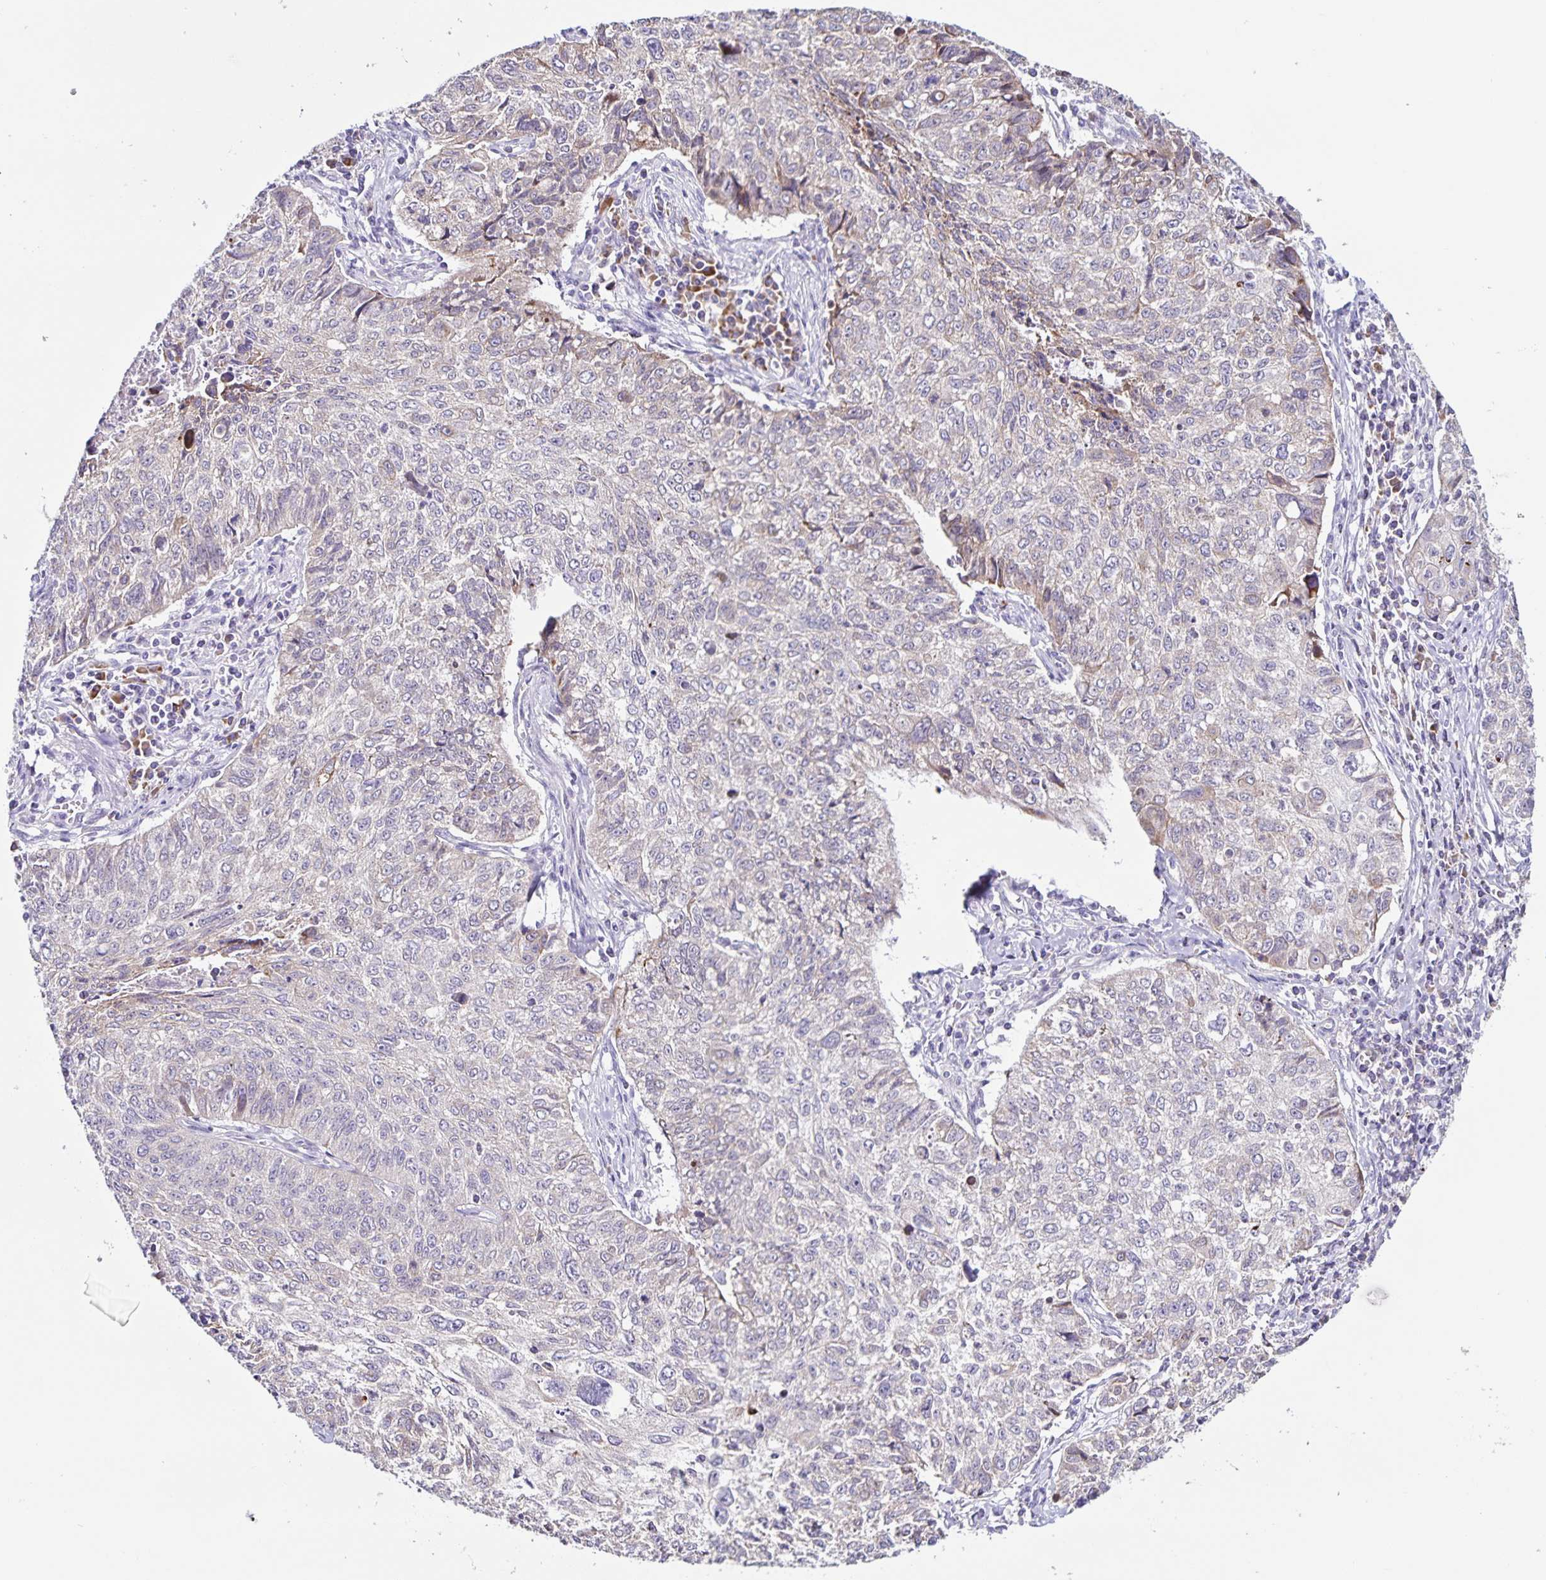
{"staining": {"intensity": "weak", "quantity": "<25%", "location": "cytoplasmic/membranous"}, "tissue": "lung cancer", "cell_type": "Tumor cells", "image_type": "cancer", "snomed": [{"axis": "morphology", "description": "Normal morphology"}, {"axis": "morphology", "description": "Aneuploidy"}, {"axis": "morphology", "description": "Squamous cell carcinoma, NOS"}, {"axis": "topography", "description": "Lymph node"}, {"axis": "topography", "description": "Lung"}], "caption": "An IHC micrograph of lung cancer (aneuploidy) is shown. There is no staining in tumor cells of lung cancer (aneuploidy).", "gene": "STPG4", "patient": {"sex": "female", "age": 76}}